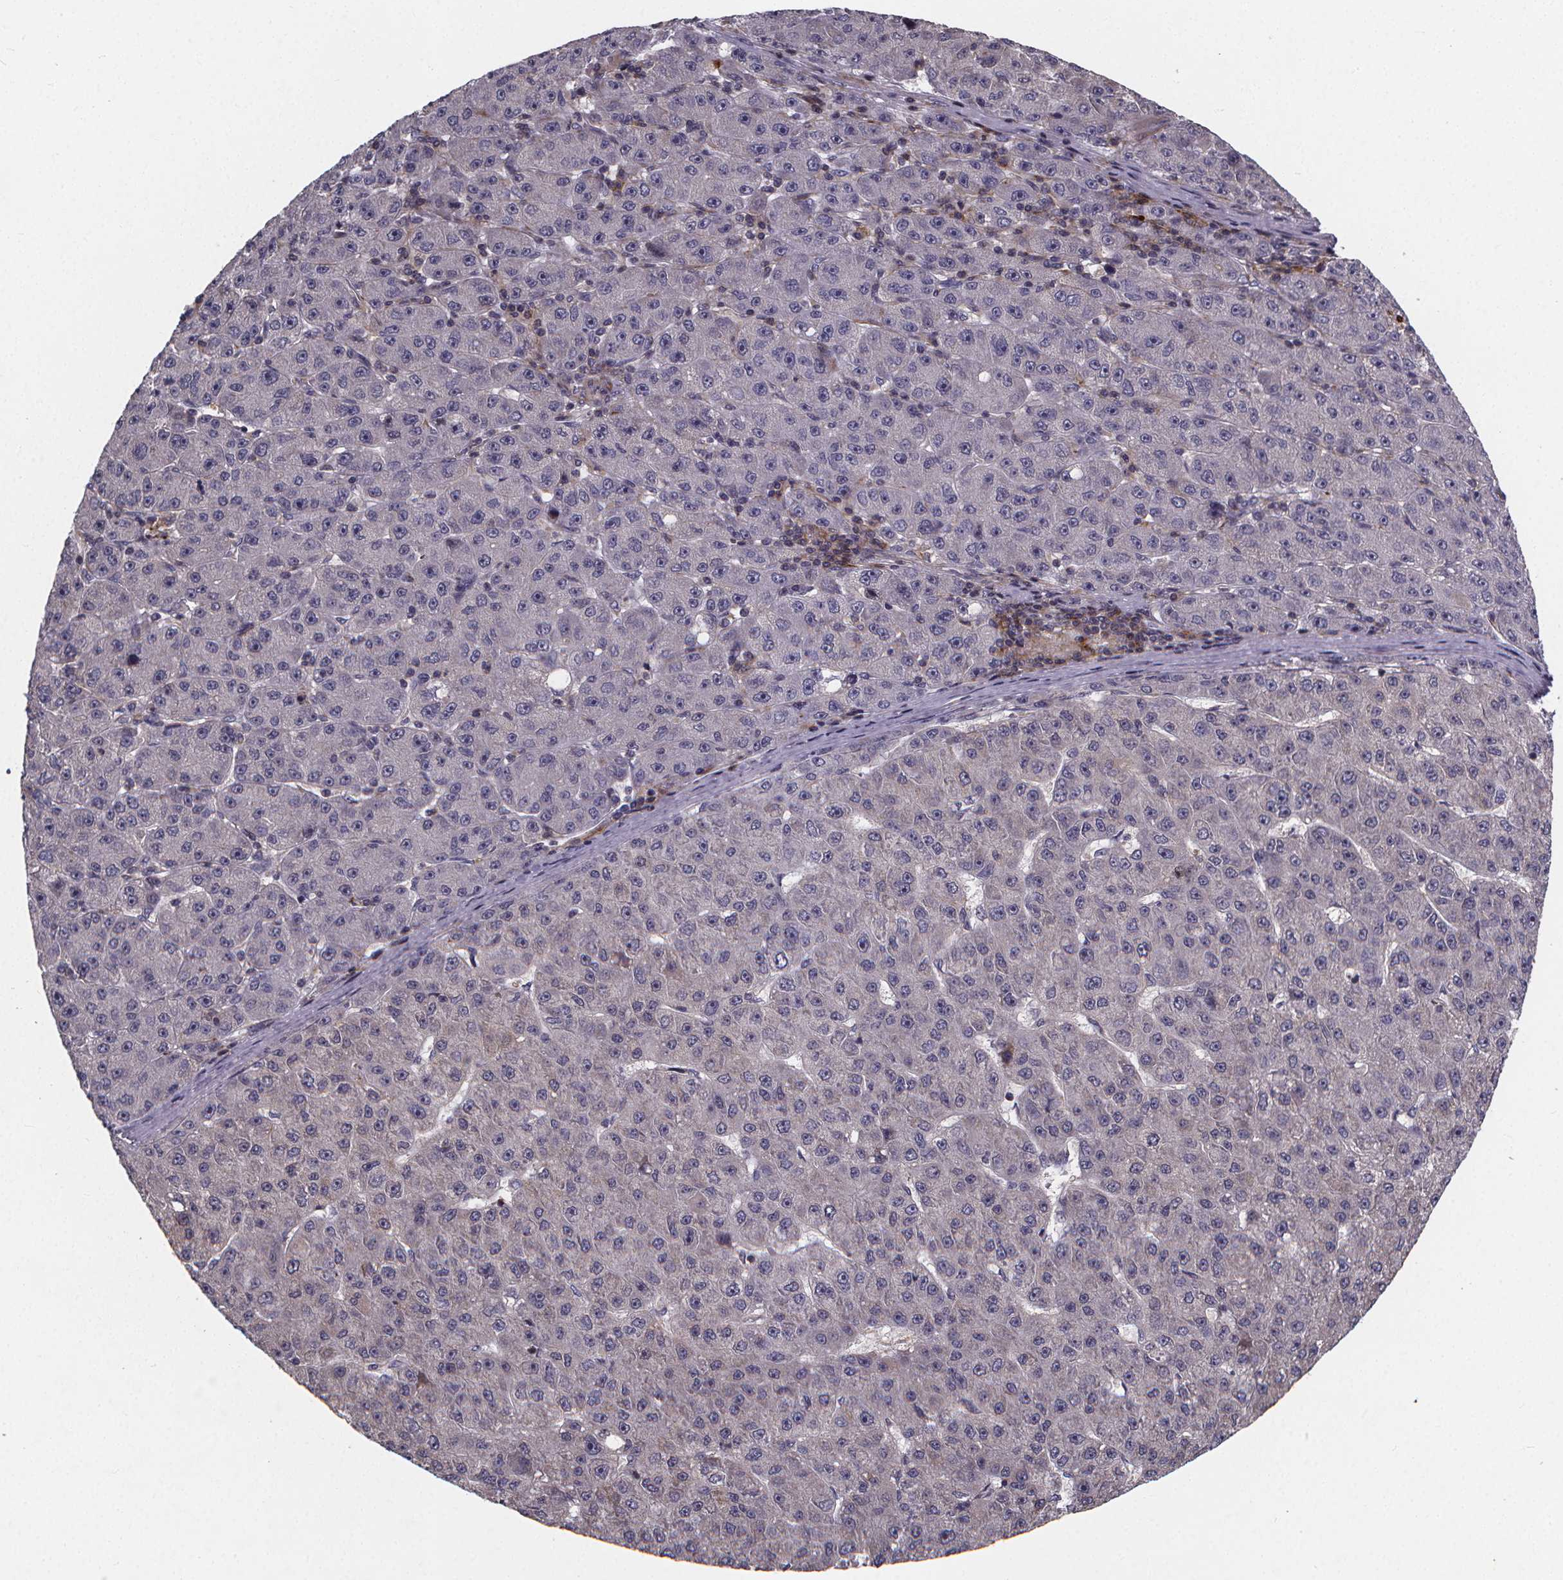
{"staining": {"intensity": "negative", "quantity": "none", "location": "none"}, "tissue": "liver cancer", "cell_type": "Tumor cells", "image_type": "cancer", "snomed": [{"axis": "morphology", "description": "Carcinoma, Hepatocellular, NOS"}, {"axis": "topography", "description": "Liver"}], "caption": "Tumor cells are negative for brown protein staining in liver cancer. (DAB immunohistochemistry (IHC) visualized using brightfield microscopy, high magnification).", "gene": "FBXW2", "patient": {"sex": "male", "age": 67}}